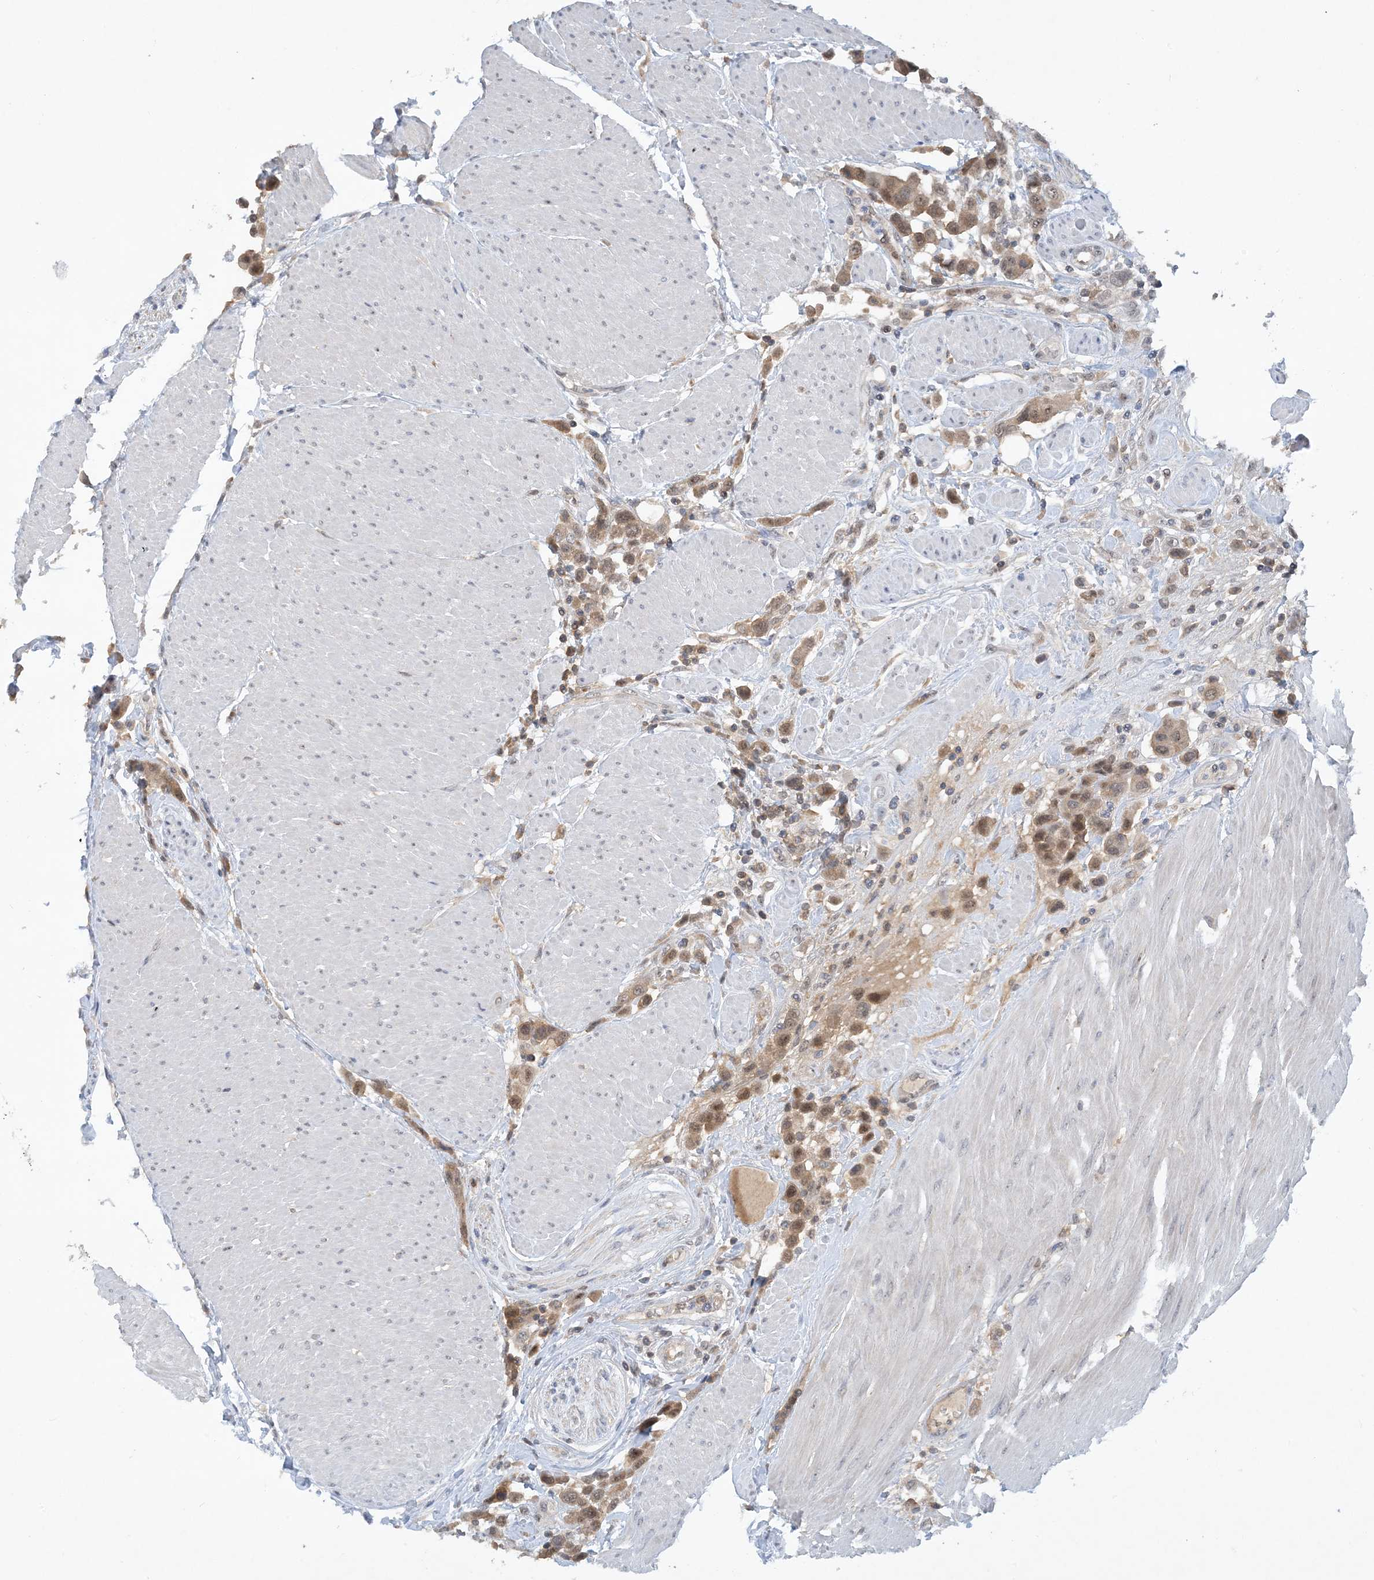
{"staining": {"intensity": "moderate", "quantity": ">75%", "location": "cytoplasmic/membranous,nuclear"}, "tissue": "urothelial cancer", "cell_type": "Tumor cells", "image_type": "cancer", "snomed": [{"axis": "morphology", "description": "Urothelial carcinoma, High grade"}, {"axis": "topography", "description": "Urinary bladder"}], "caption": "A high-resolution histopathology image shows immunohistochemistry (IHC) staining of urothelial cancer, which demonstrates moderate cytoplasmic/membranous and nuclear positivity in about >75% of tumor cells. (DAB = brown stain, brightfield microscopy at high magnification).", "gene": "UBE2E1", "patient": {"sex": "male", "age": 50}}